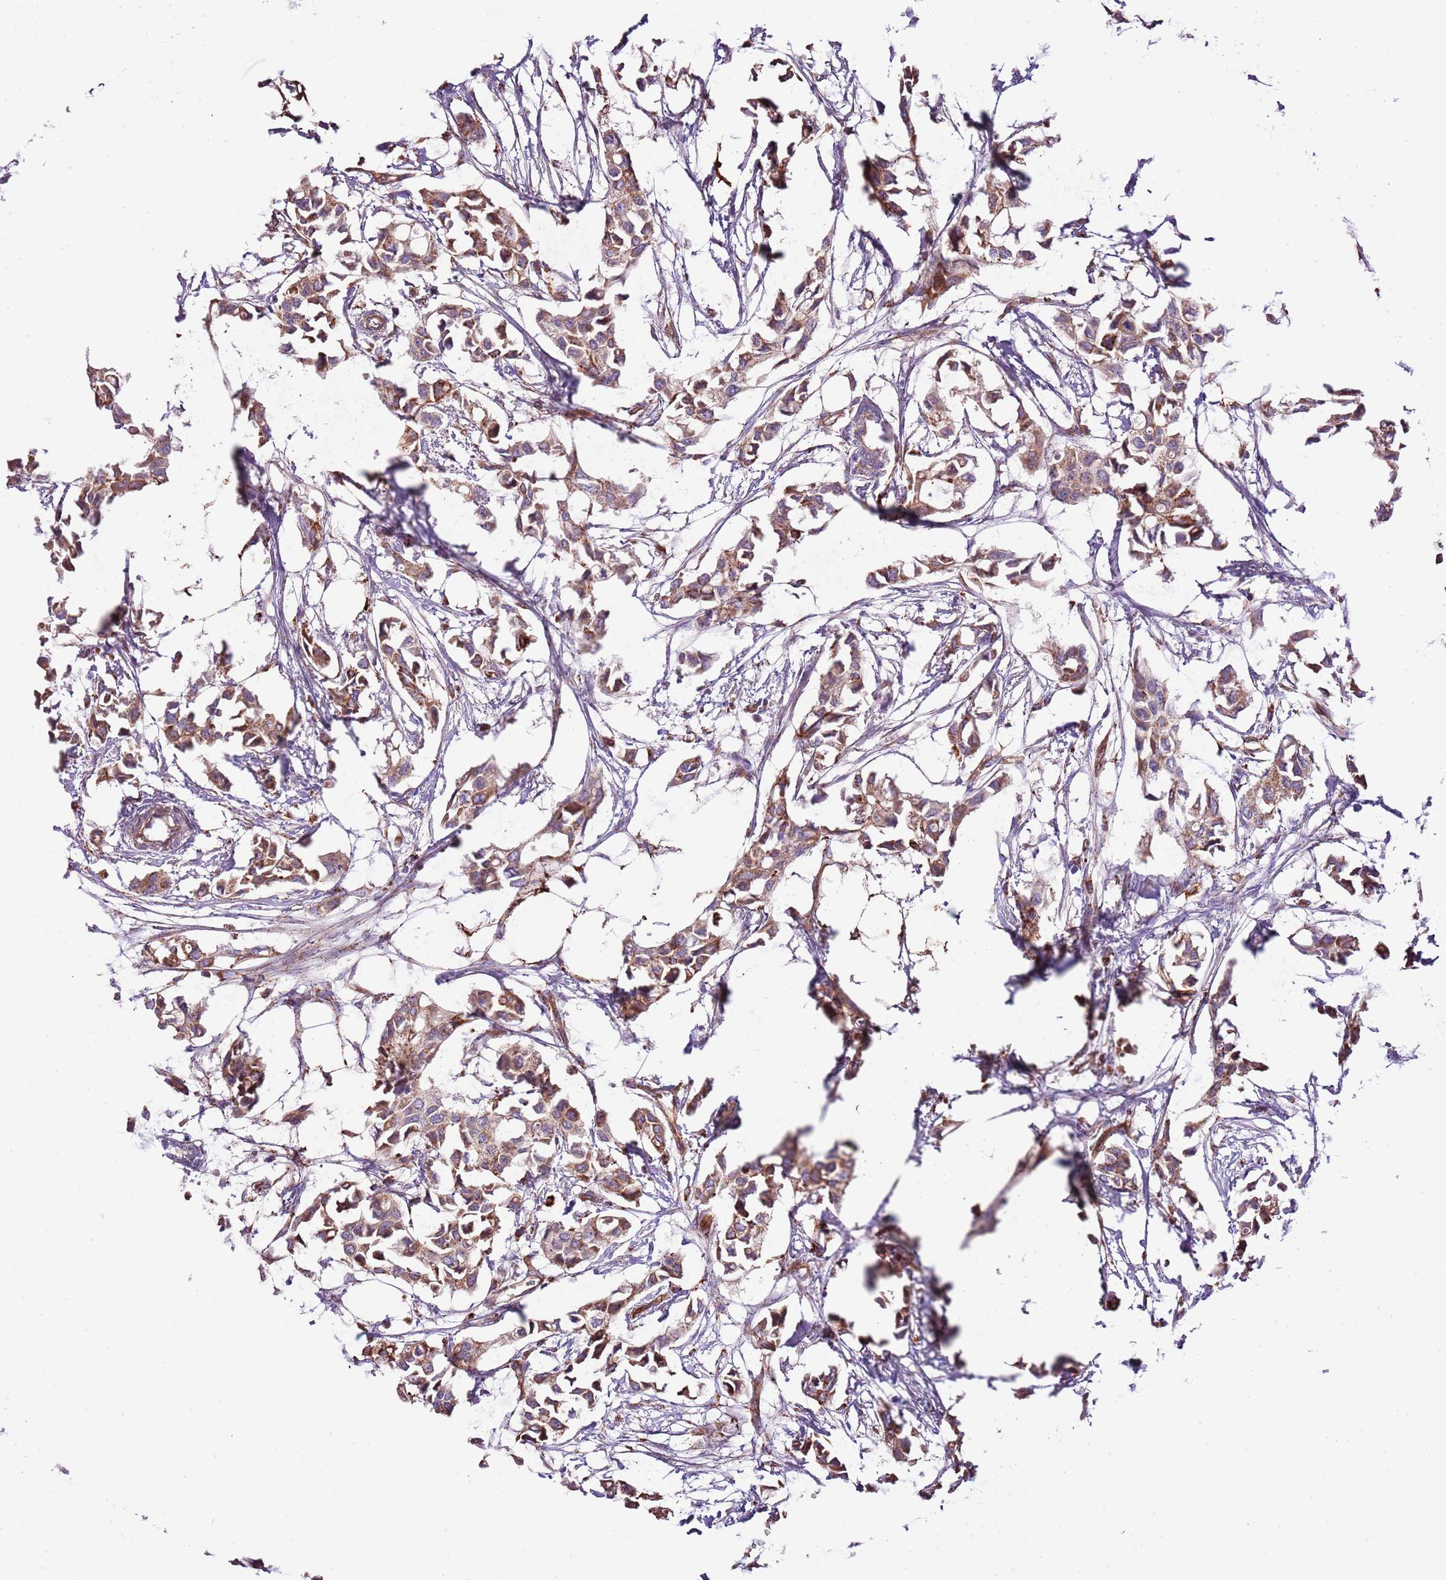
{"staining": {"intensity": "strong", "quantity": ">75%", "location": "cytoplasmic/membranous"}, "tissue": "breast cancer", "cell_type": "Tumor cells", "image_type": "cancer", "snomed": [{"axis": "morphology", "description": "Duct carcinoma"}, {"axis": "topography", "description": "Breast"}], "caption": "An immunohistochemistry (IHC) photomicrograph of neoplastic tissue is shown. Protein staining in brown labels strong cytoplasmic/membranous positivity in breast intraductal carcinoma within tumor cells. The staining is performed using DAB (3,3'-diaminobenzidine) brown chromogen to label protein expression. The nuclei are counter-stained blue using hematoxylin.", "gene": "DOCK6", "patient": {"sex": "female", "age": 41}}